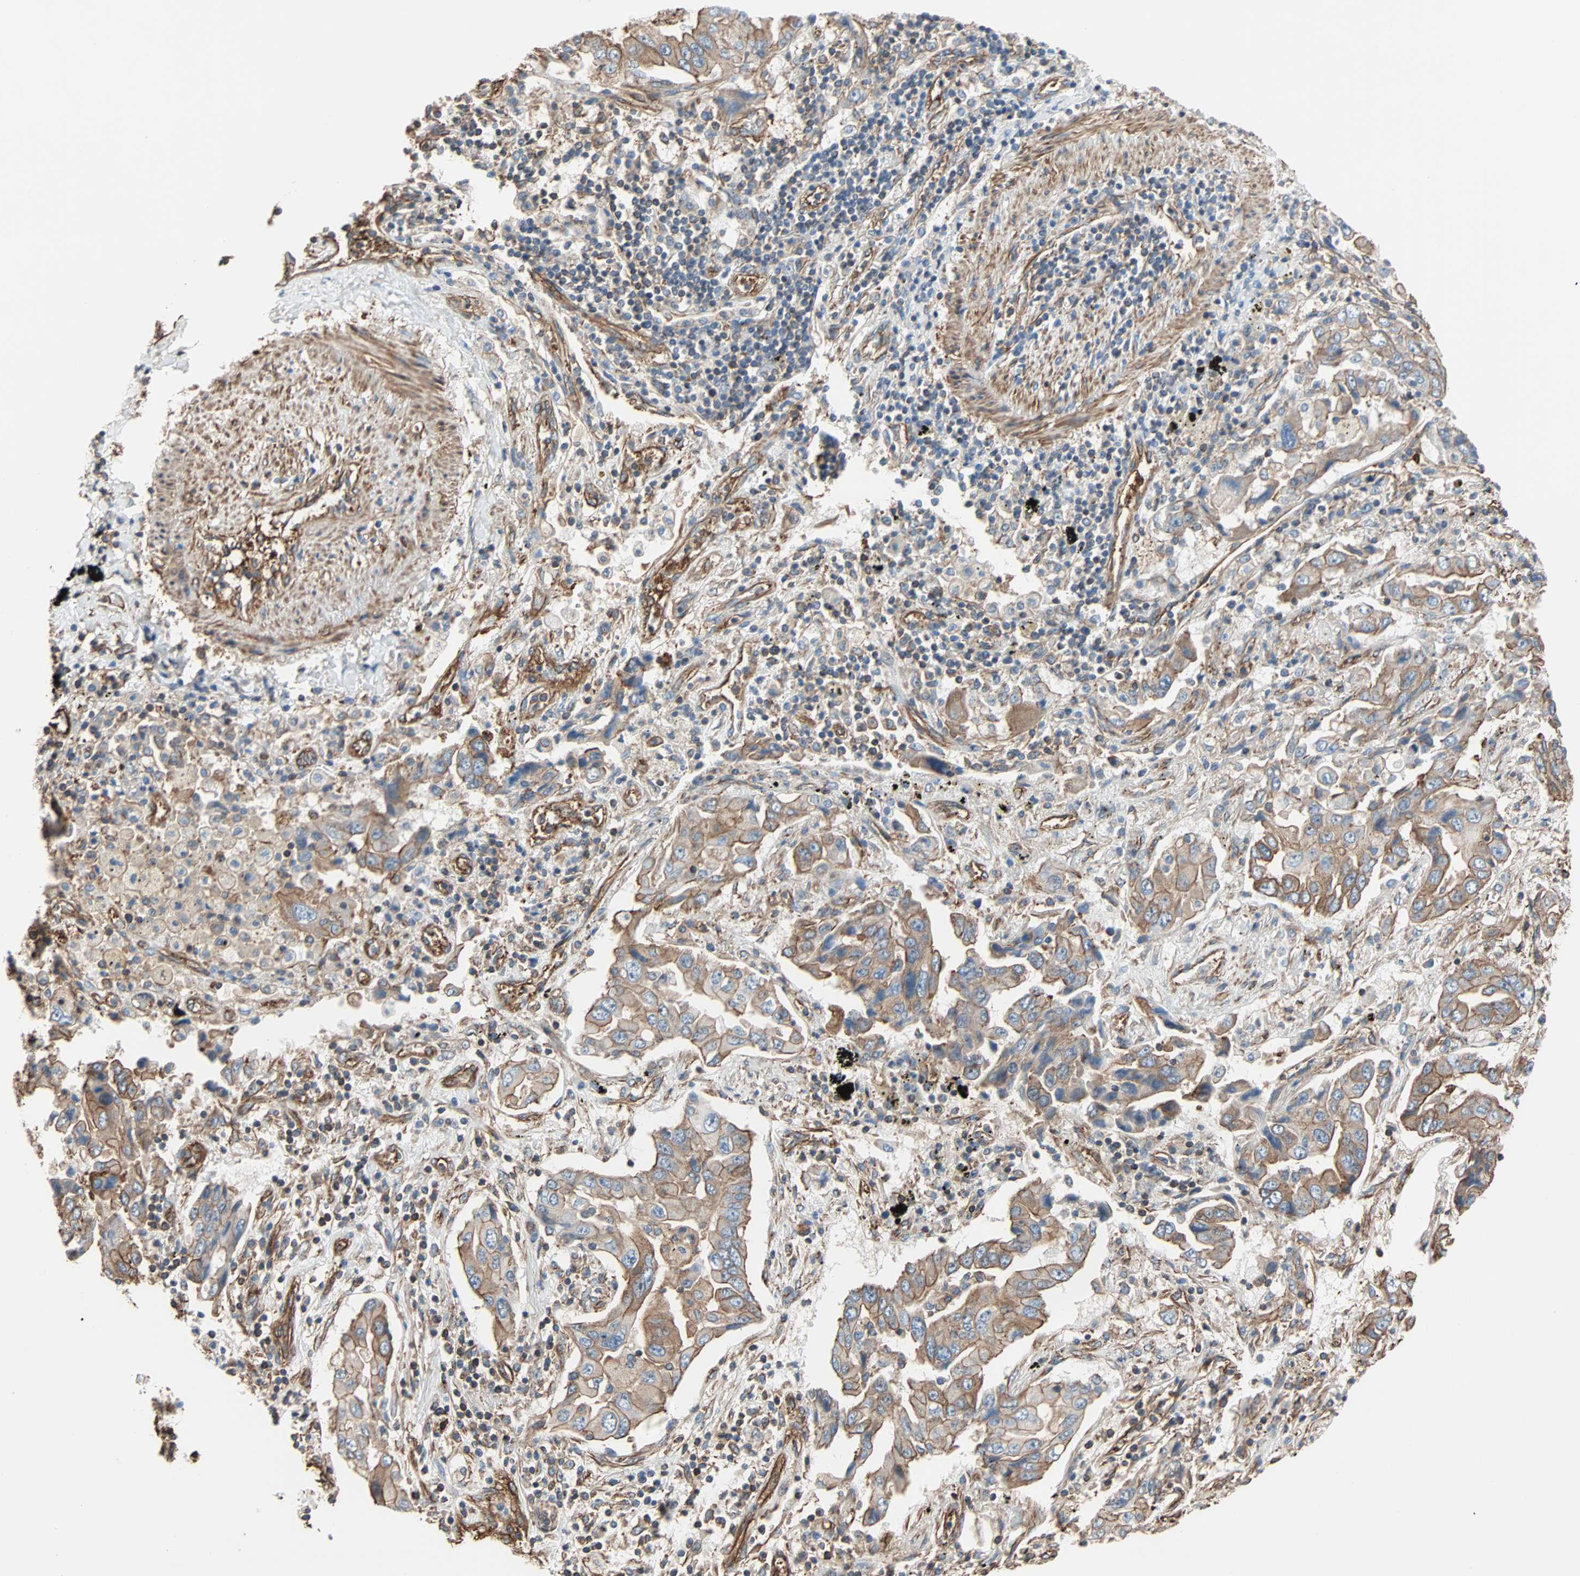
{"staining": {"intensity": "moderate", "quantity": ">75%", "location": "cytoplasmic/membranous"}, "tissue": "lung cancer", "cell_type": "Tumor cells", "image_type": "cancer", "snomed": [{"axis": "morphology", "description": "Adenocarcinoma, NOS"}, {"axis": "topography", "description": "Lung"}], "caption": "DAB (3,3'-diaminobenzidine) immunohistochemical staining of lung cancer (adenocarcinoma) reveals moderate cytoplasmic/membranous protein staining in about >75% of tumor cells.", "gene": "GALNT10", "patient": {"sex": "female", "age": 65}}